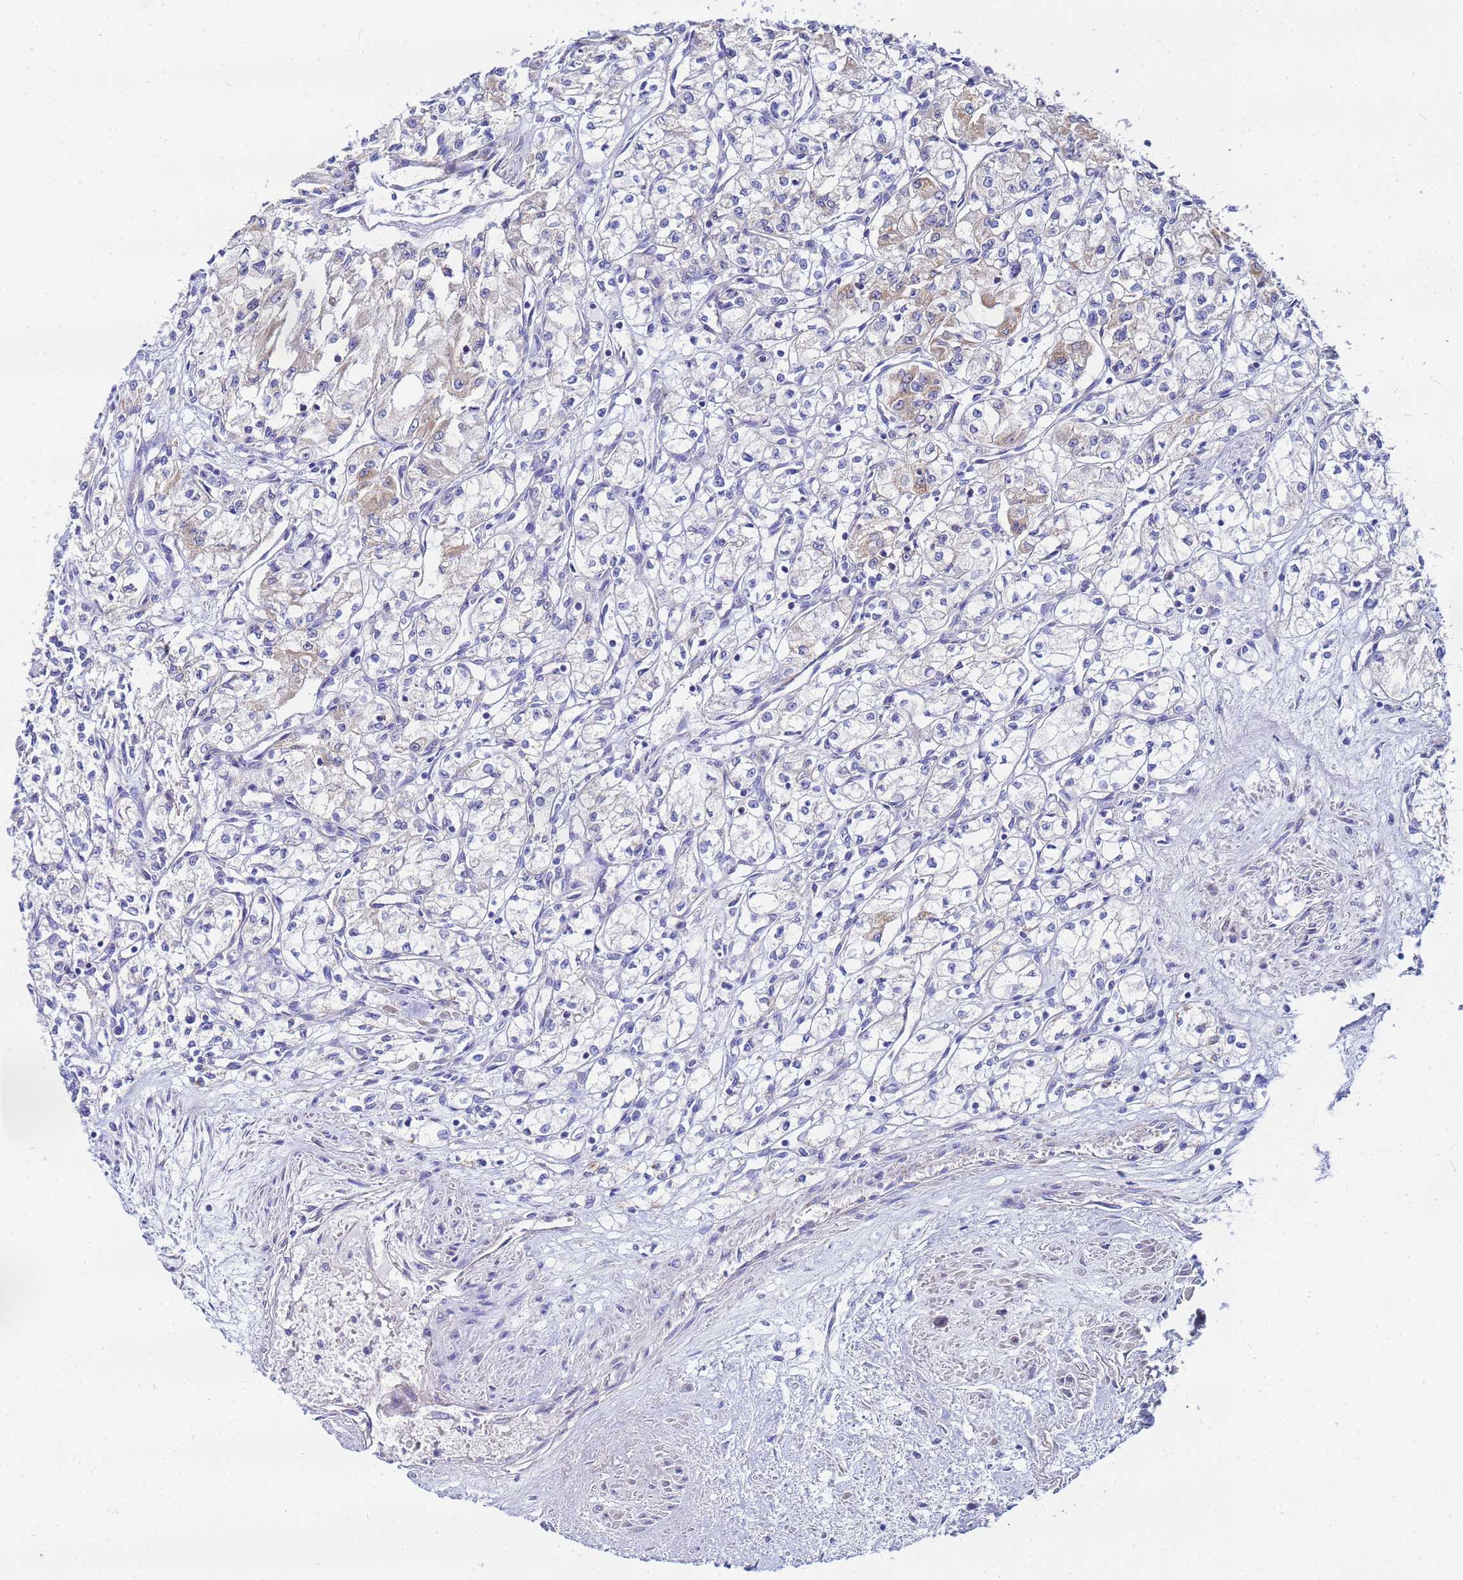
{"staining": {"intensity": "negative", "quantity": "none", "location": "none"}, "tissue": "renal cancer", "cell_type": "Tumor cells", "image_type": "cancer", "snomed": [{"axis": "morphology", "description": "Adenocarcinoma, NOS"}, {"axis": "topography", "description": "Kidney"}], "caption": "A high-resolution image shows immunohistochemistry (IHC) staining of adenocarcinoma (renal), which demonstrates no significant staining in tumor cells.", "gene": "FAHD2A", "patient": {"sex": "male", "age": 59}}